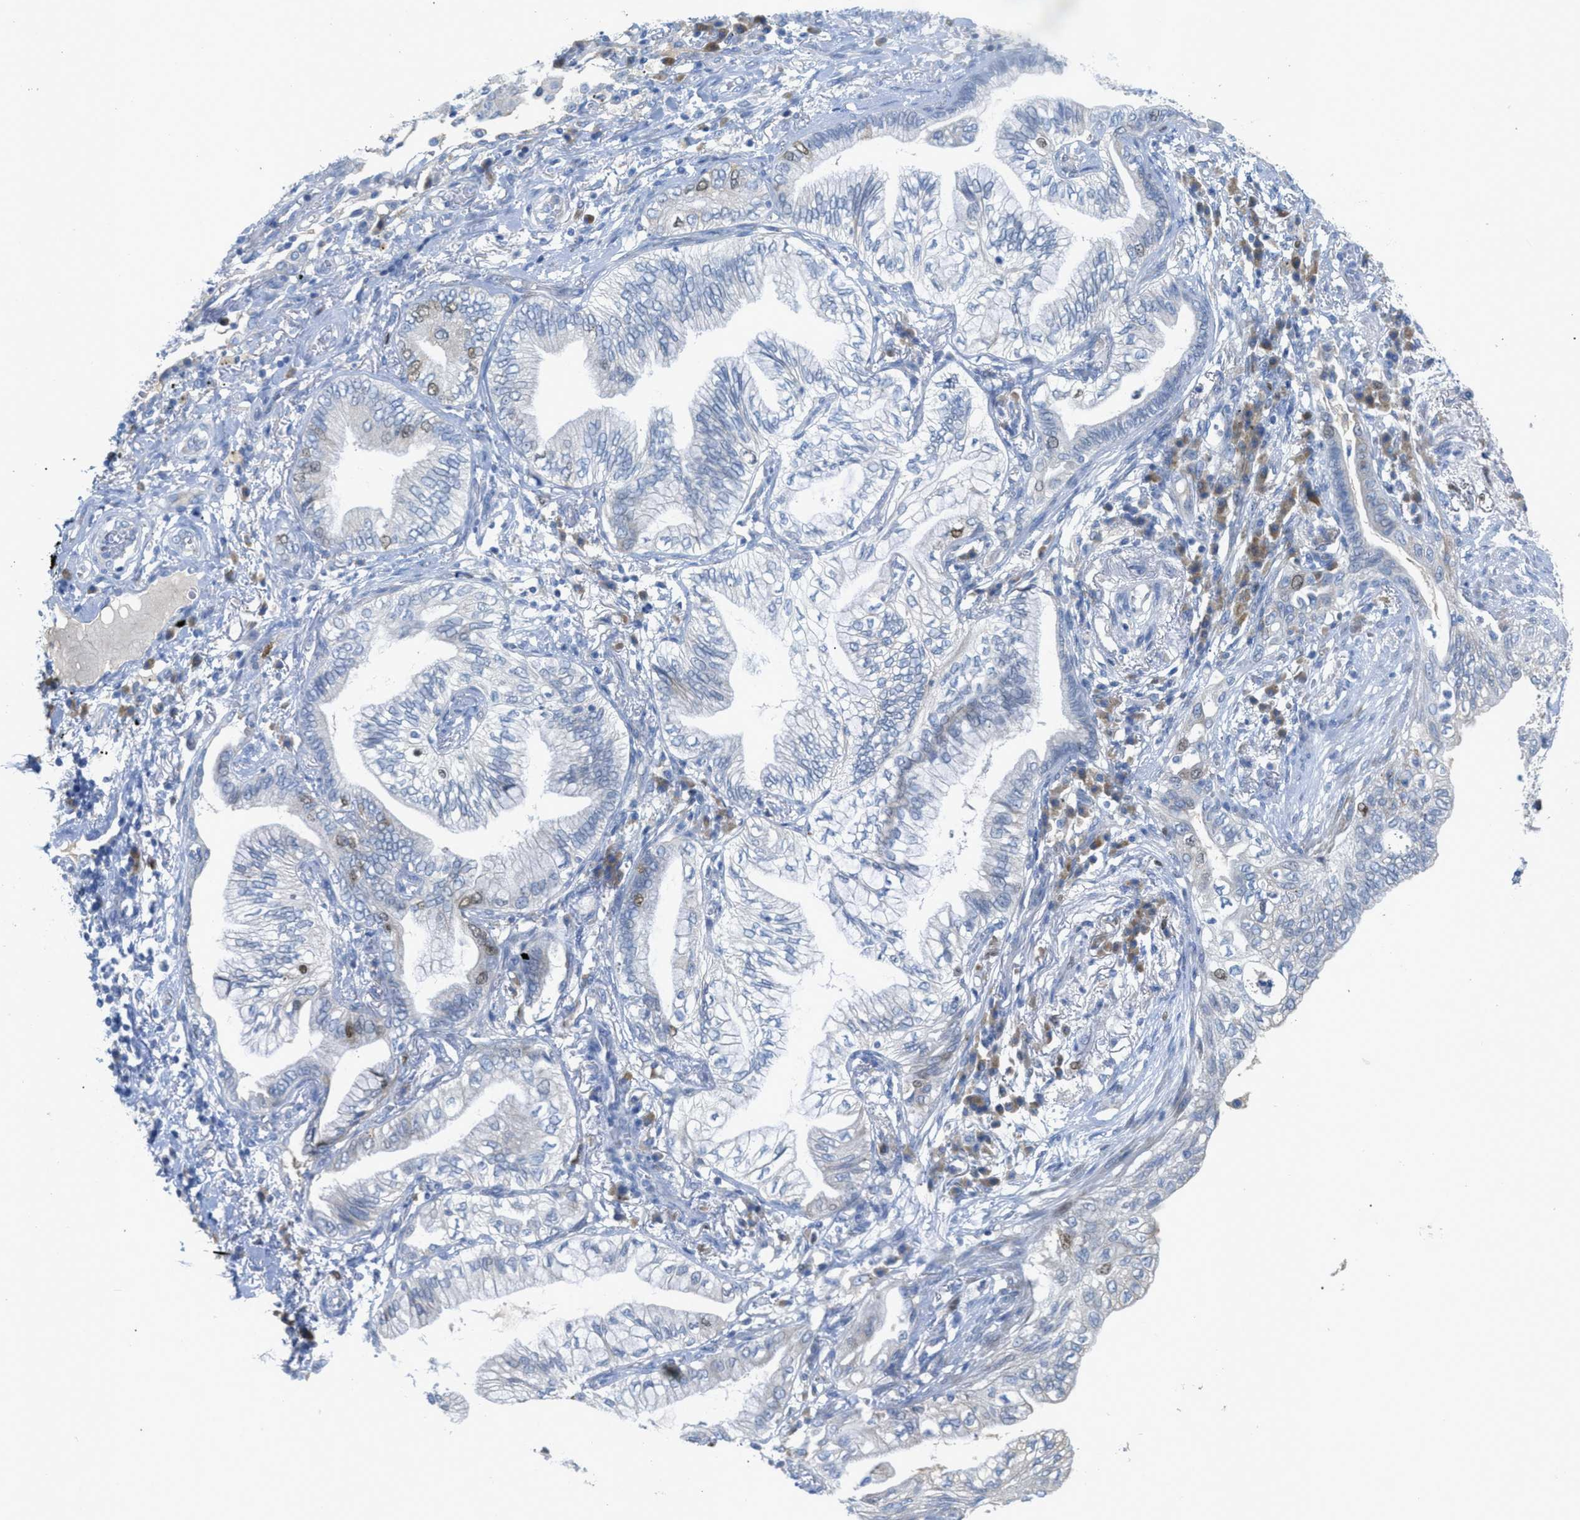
{"staining": {"intensity": "moderate", "quantity": "<25%", "location": "cytoplasmic/membranous,nuclear"}, "tissue": "lung cancer", "cell_type": "Tumor cells", "image_type": "cancer", "snomed": [{"axis": "morphology", "description": "Normal tissue, NOS"}, {"axis": "morphology", "description": "Adenocarcinoma, NOS"}, {"axis": "topography", "description": "Bronchus"}, {"axis": "topography", "description": "Lung"}], "caption": "Protein expression analysis of human lung cancer (adenocarcinoma) reveals moderate cytoplasmic/membranous and nuclear positivity in about <25% of tumor cells. The protein of interest is shown in brown color, while the nuclei are stained blue.", "gene": "ORC6", "patient": {"sex": "female", "age": 70}}